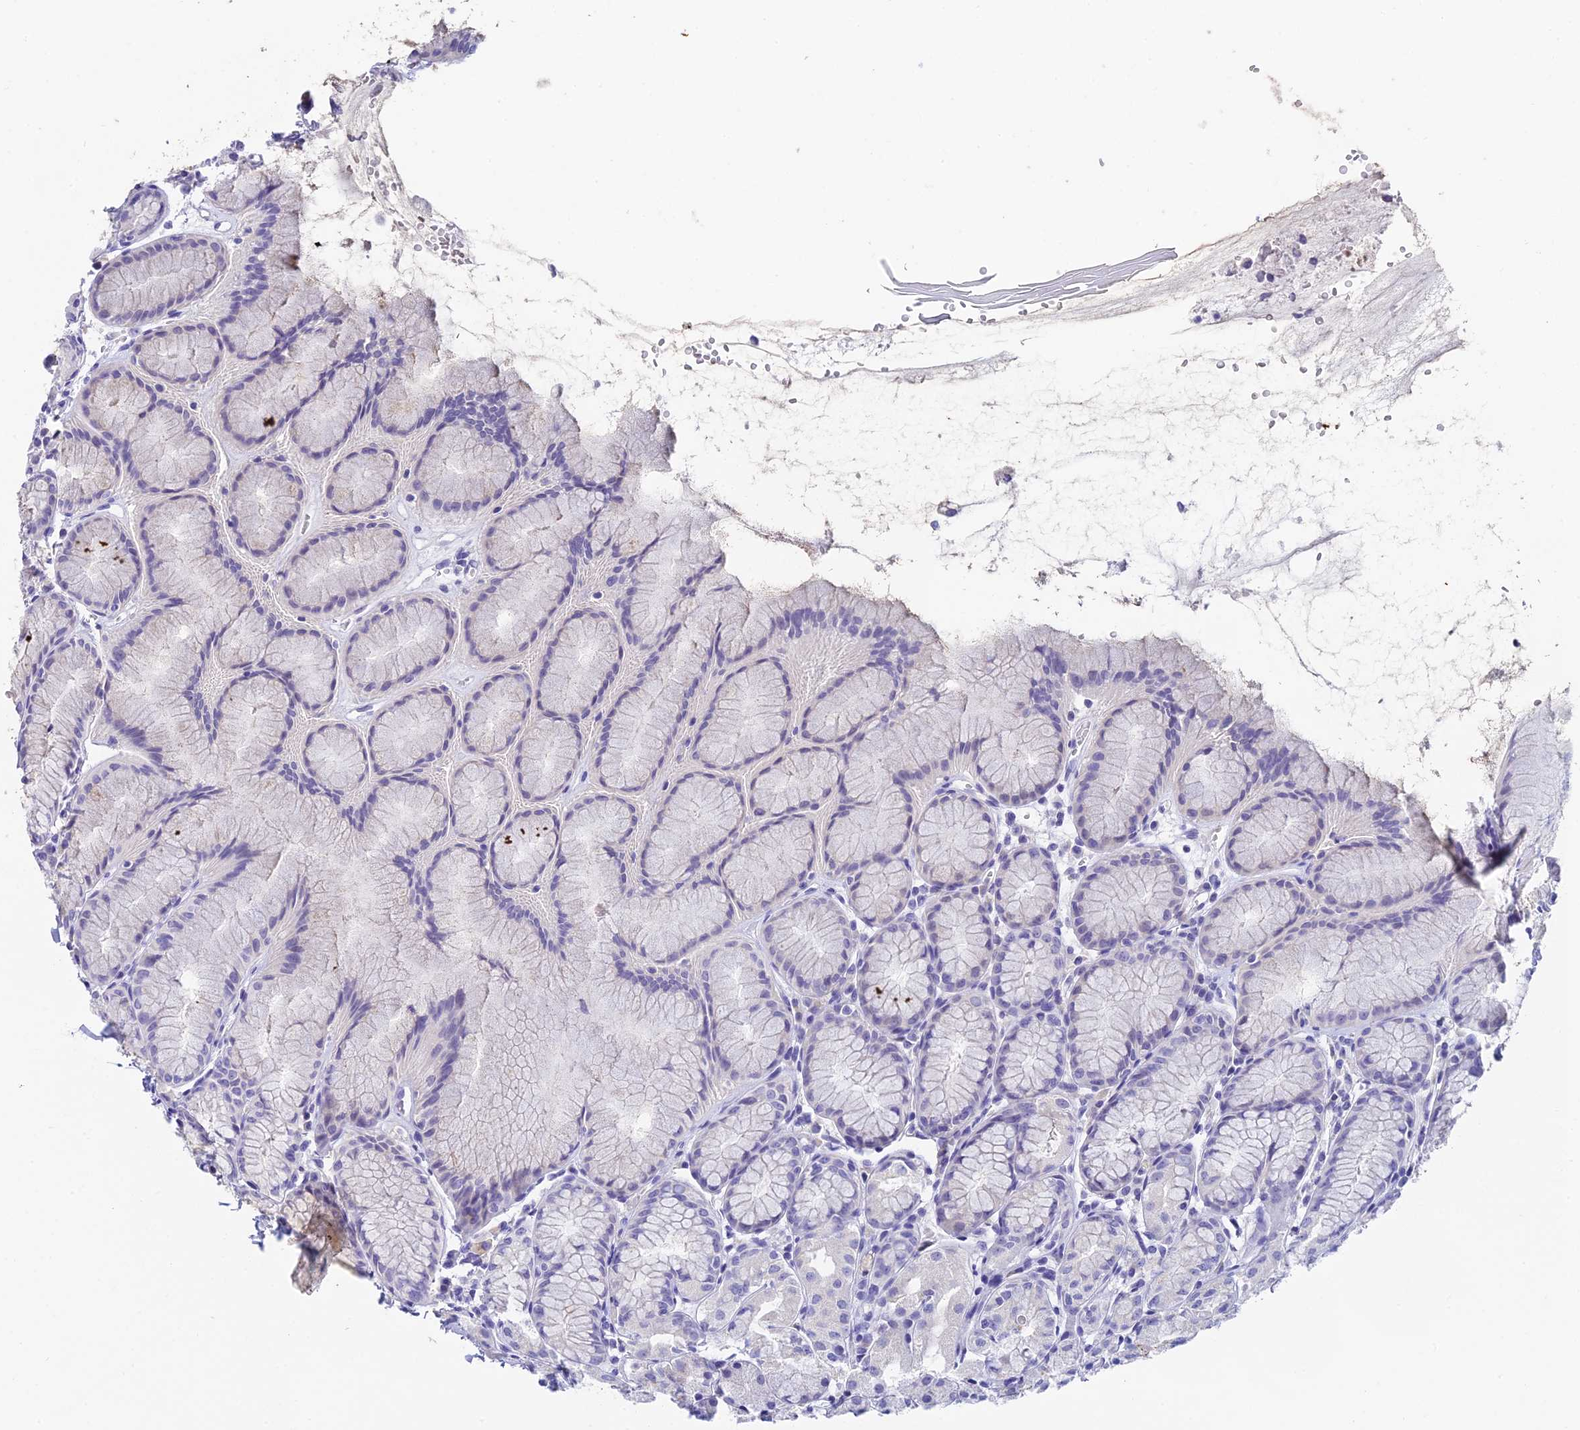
{"staining": {"intensity": "negative", "quantity": "none", "location": "none"}, "tissue": "stomach", "cell_type": "Glandular cells", "image_type": "normal", "snomed": [{"axis": "morphology", "description": "Normal tissue, NOS"}, {"axis": "topography", "description": "Stomach, upper"}], "caption": "IHC histopathology image of benign stomach: stomach stained with DAB demonstrates no significant protein staining in glandular cells.", "gene": "C12orf29", "patient": {"sex": "male", "age": 47}}